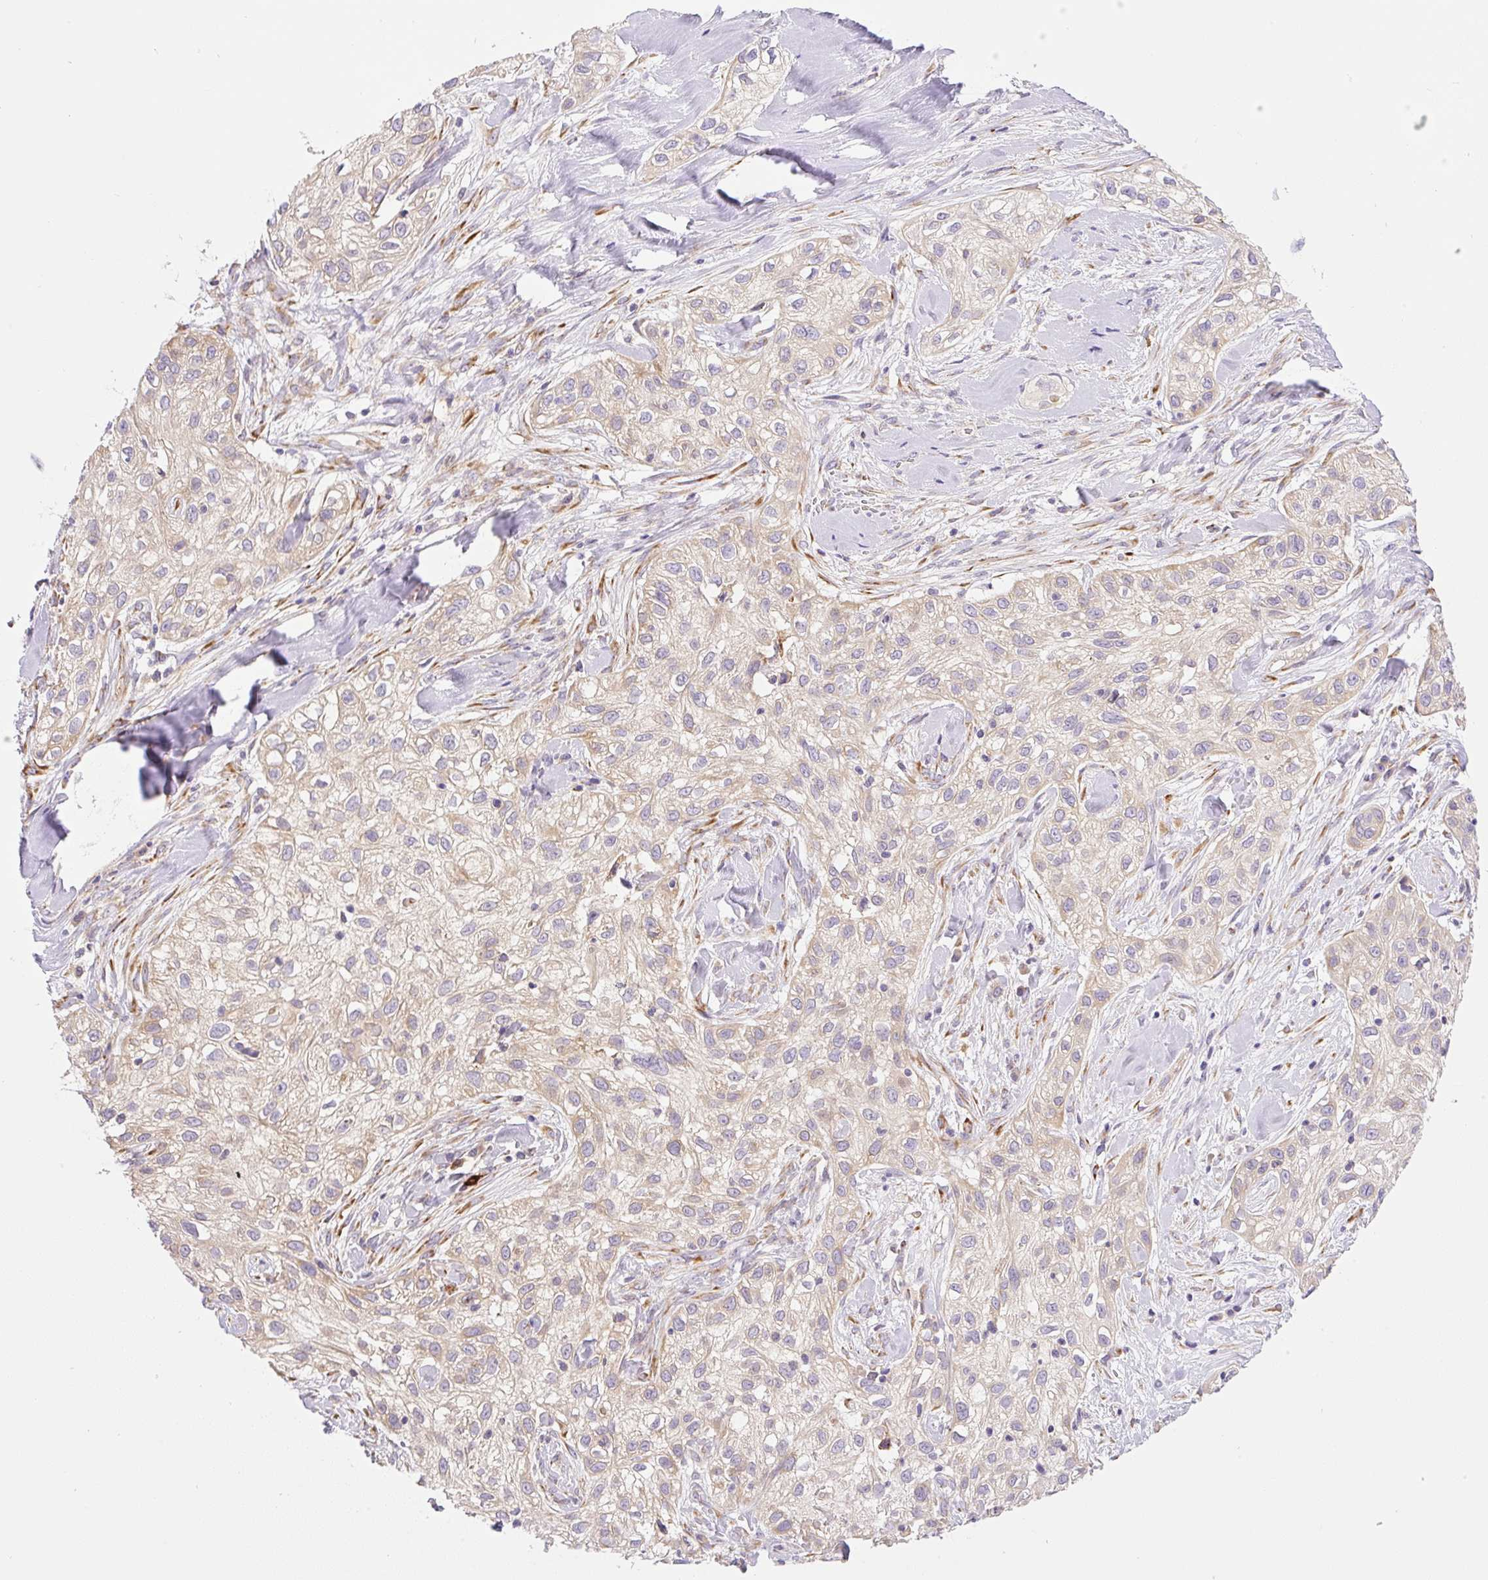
{"staining": {"intensity": "weak", "quantity": "<25%", "location": "cytoplasmic/membranous"}, "tissue": "skin cancer", "cell_type": "Tumor cells", "image_type": "cancer", "snomed": [{"axis": "morphology", "description": "Squamous cell carcinoma, NOS"}, {"axis": "topography", "description": "Skin"}], "caption": "This is a micrograph of immunohistochemistry (IHC) staining of skin squamous cell carcinoma, which shows no expression in tumor cells.", "gene": "POFUT1", "patient": {"sex": "male", "age": 82}}